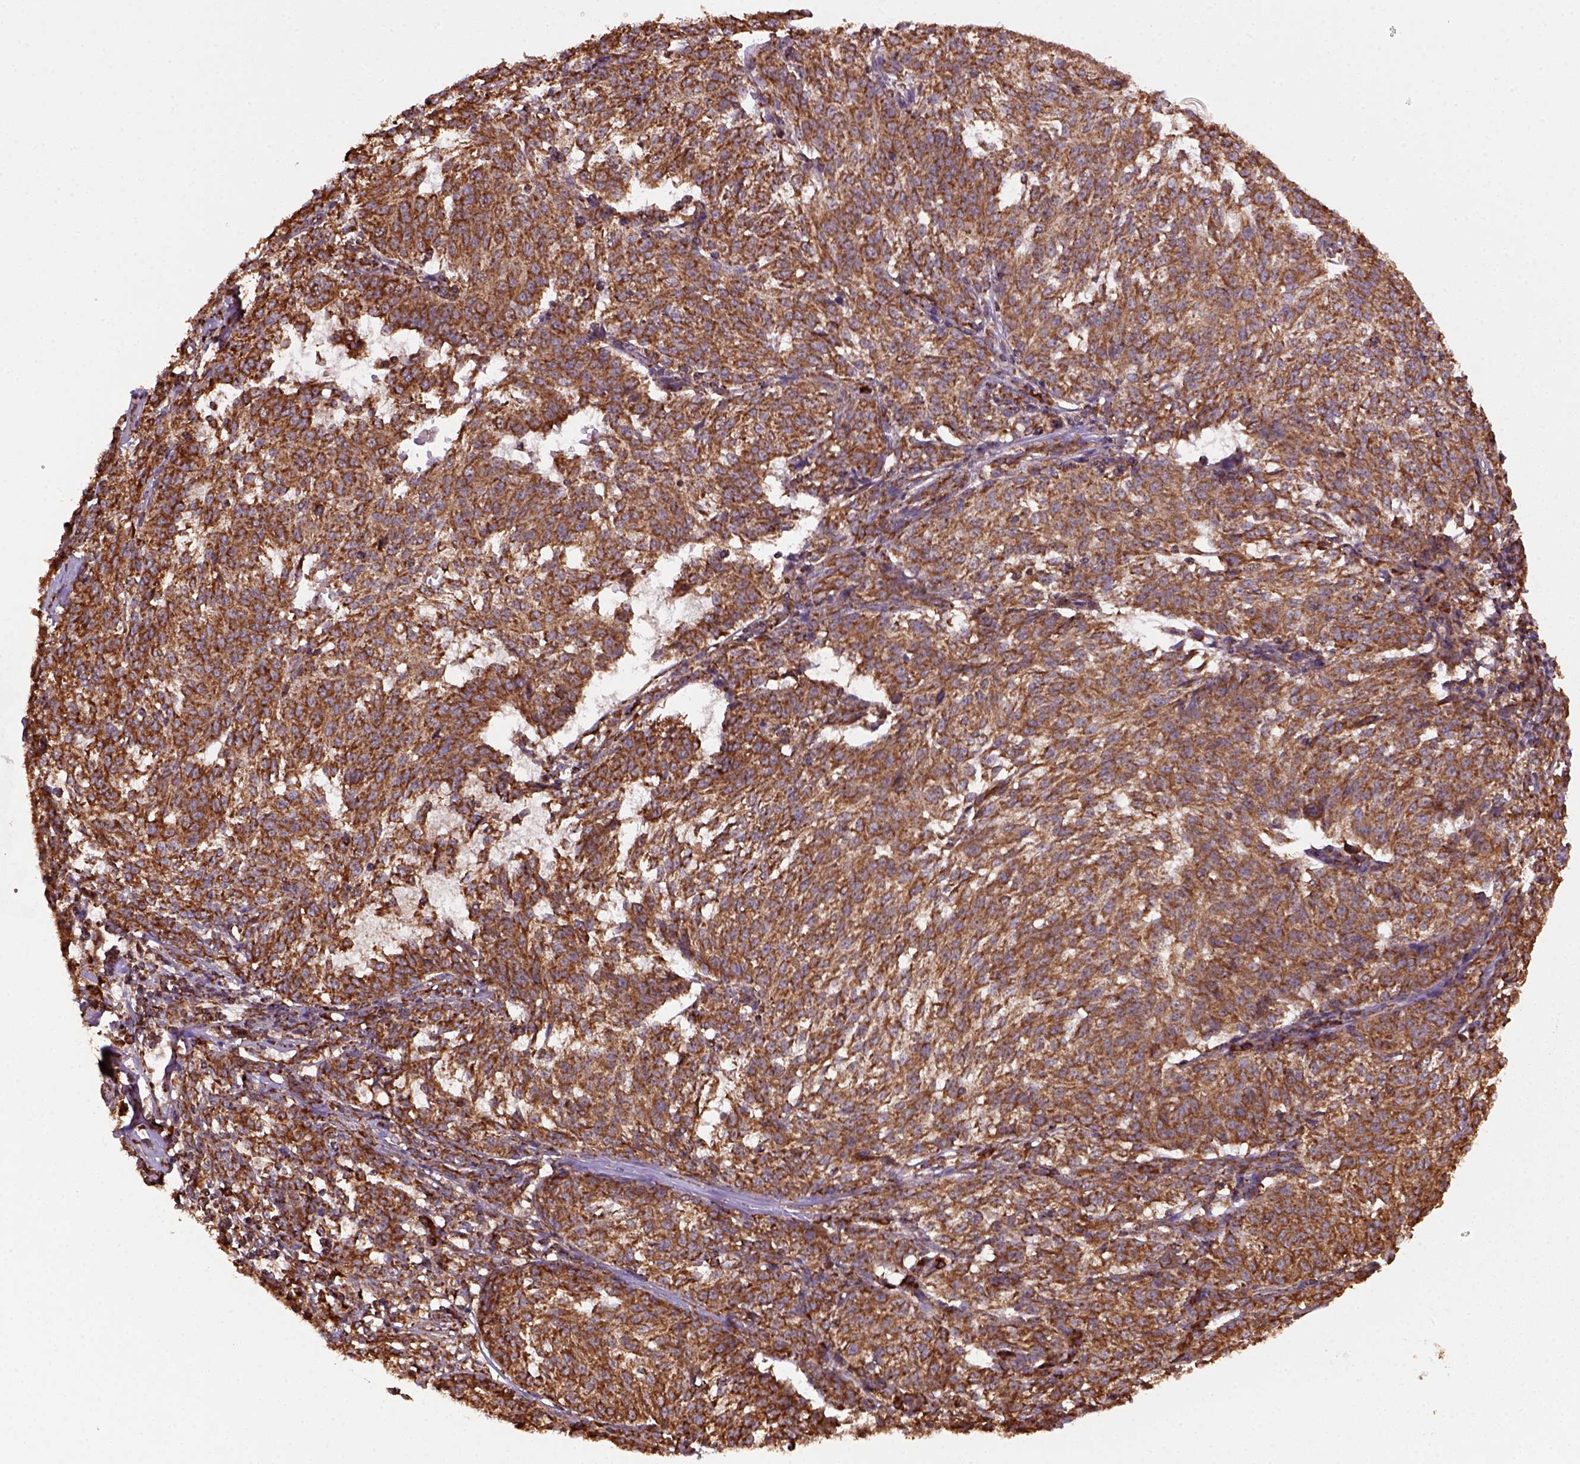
{"staining": {"intensity": "strong", "quantity": ">75%", "location": "cytoplasmic/membranous"}, "tissue": "melanoma", "cell_type": "Tumor cells", "image_type": "cancer", "snomed": [{"axis": "morphology", "description": "Malignant melanoma, NOS"}, {"axis": "topography", "description": "Skin"}], "caption": "About >75% of tumor cells in human malignant melanoma show strong cytoplasmic/membranous protein staining as visualized by brown immunohistochemical staining.", "gene": "MAPK8IP3", "patient": {"sex": "female", "age": 72}}